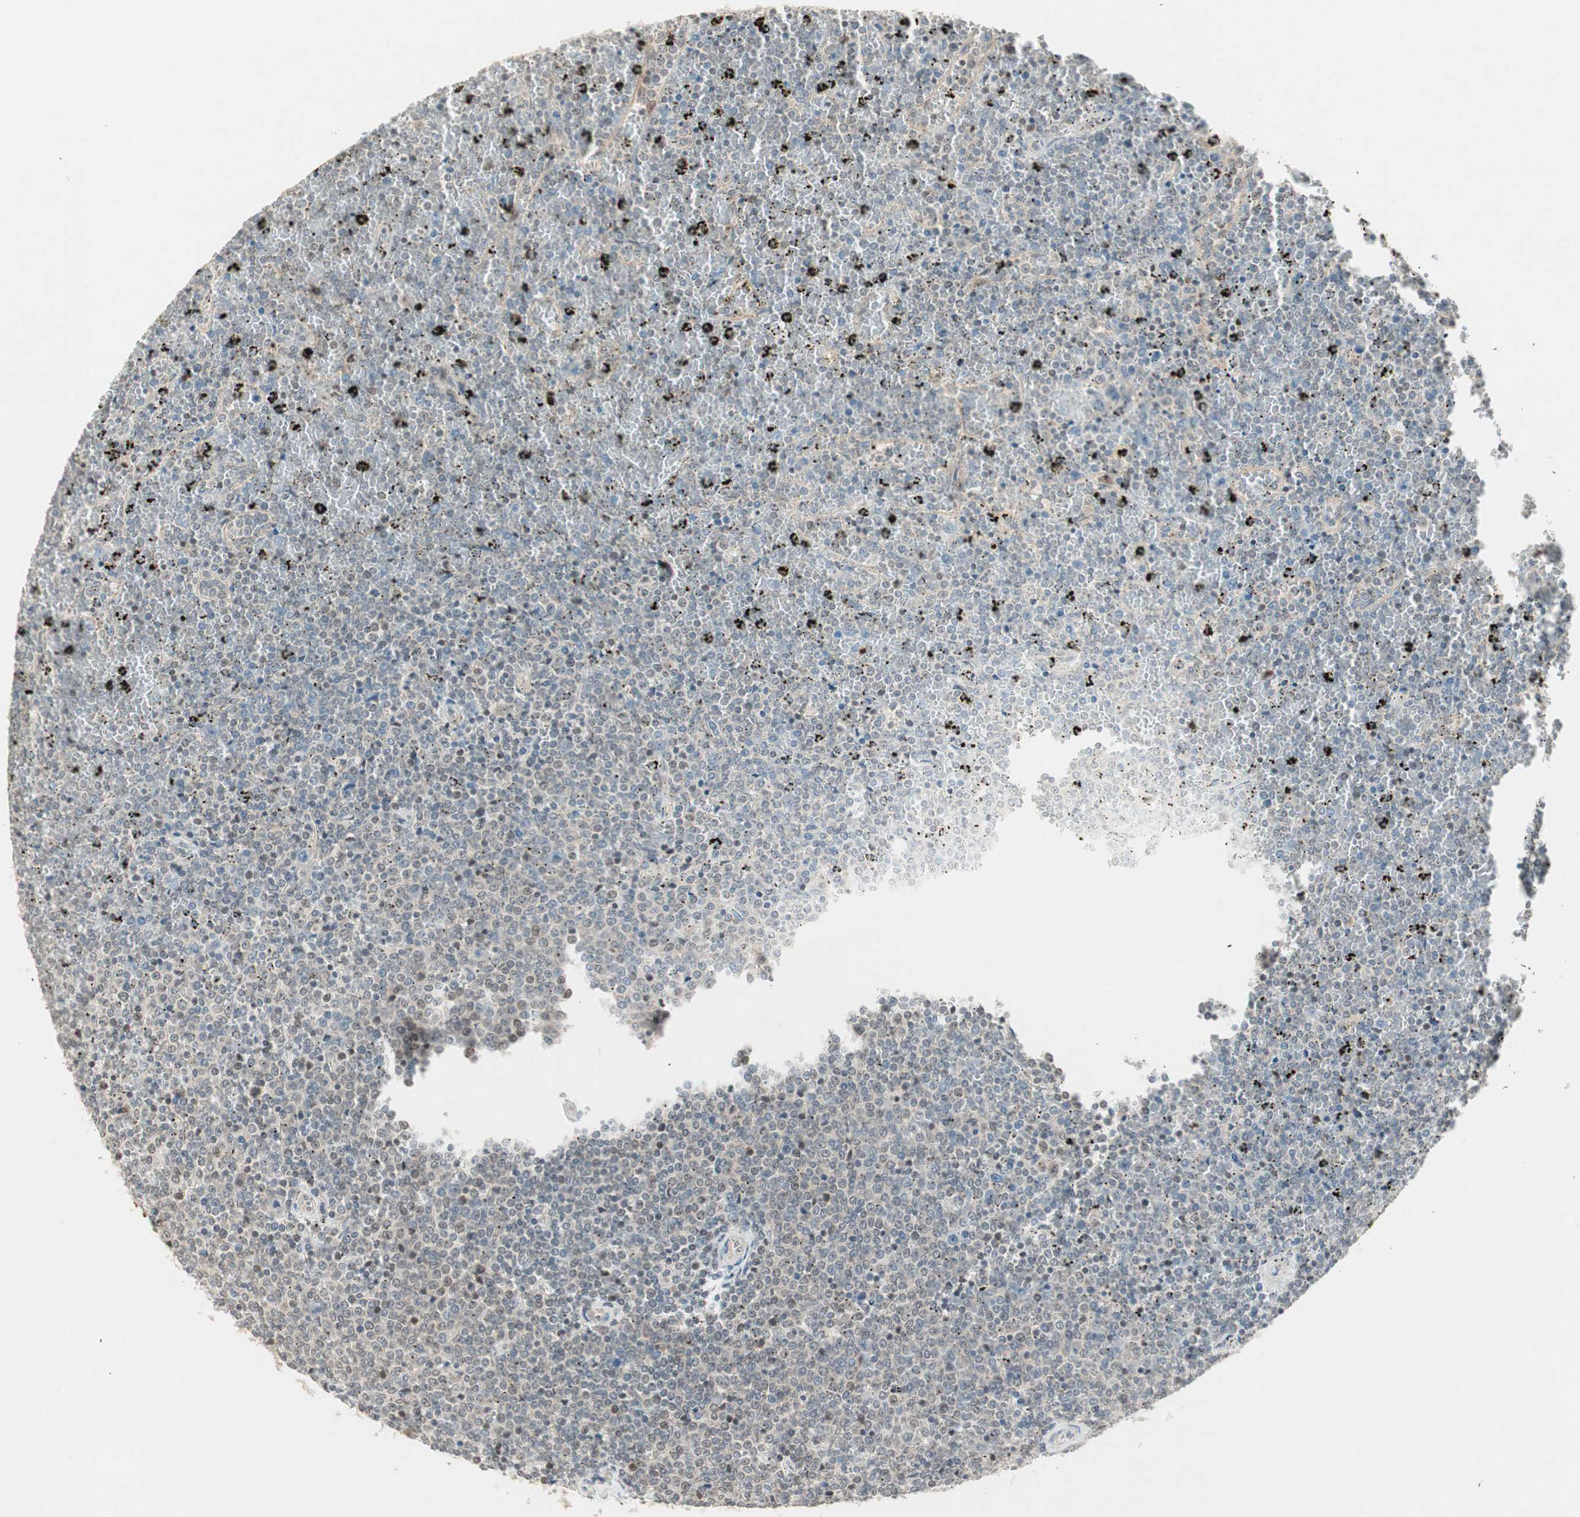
{"staining": {"intensity": "negative", "quantity": "none", "location": "none"}, "tissue": "lymphoma", "cell_type": "Tumor cells", "image_type": "cancer", "snomed": [{"axis": "morphology", "description": "Malignant lymphoma, non-Hodgkin's type, Low grade"}, {"axis": "topography", "description": "Spleen"}], "caption": "This is an immunohistochemistry micrograph of human low-grade malignant lymphoma, non-Hodgkin's type. There is no staining in tumor cells.", "gene": "ACSL5", "patient": {"sex": "female", "age": 77}}